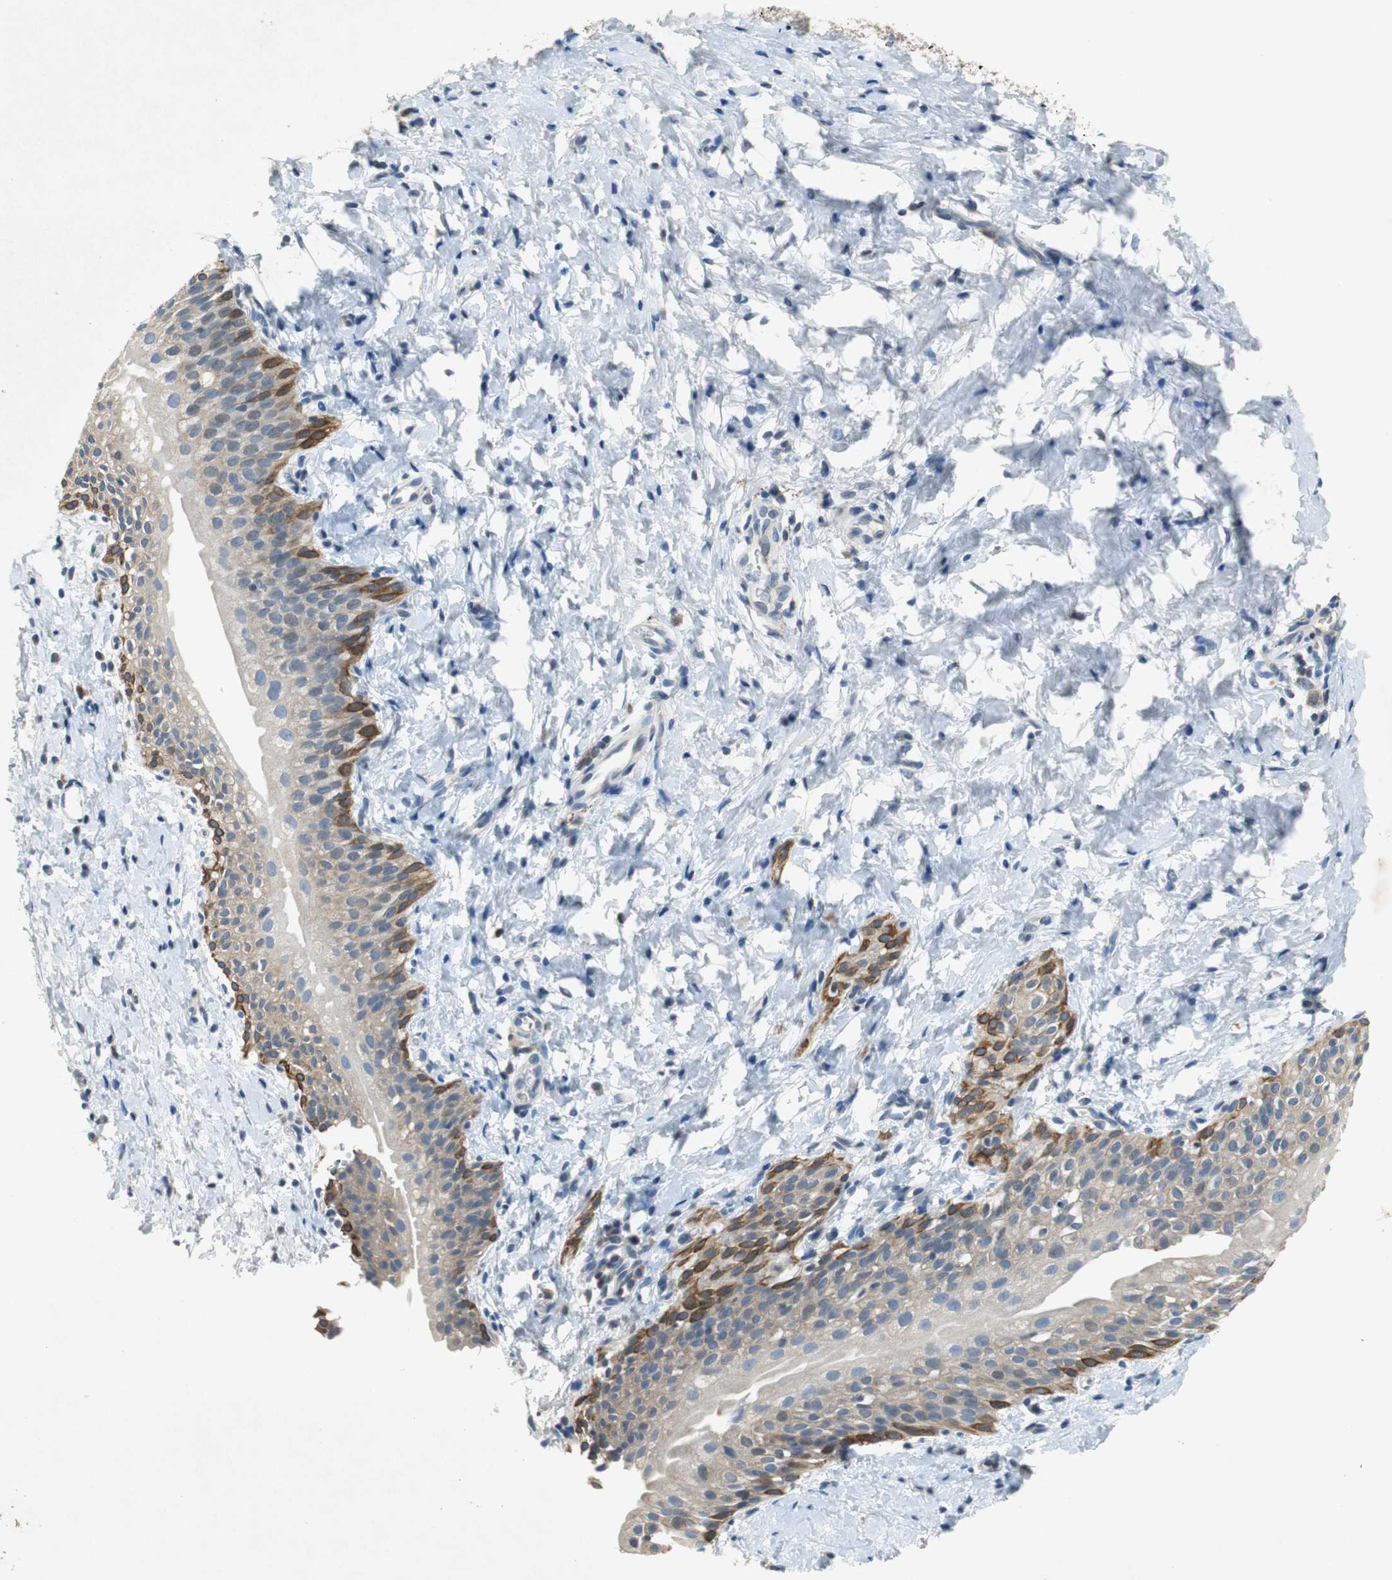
{"staining": {"intensity": "negative", "quantity": "none", "location": "none"}, "tissue": "smooth muscle", "cell_type": "Smooth muscle cells", "image_type": "normal", "snomed": [{"axis": "morphology", "description": "Normal tissue, NOS"}, {"axis": "topography", "description": "Smooth muscle"}], "caption": "Immunohistochemistry (IHC) image of unremarkable smooth muscle stained for a protein (brown), which shows no positivity in smooth muscle cells.", "gene": "GLCCI1", "patient": {"sex": "male", "age": 16}}